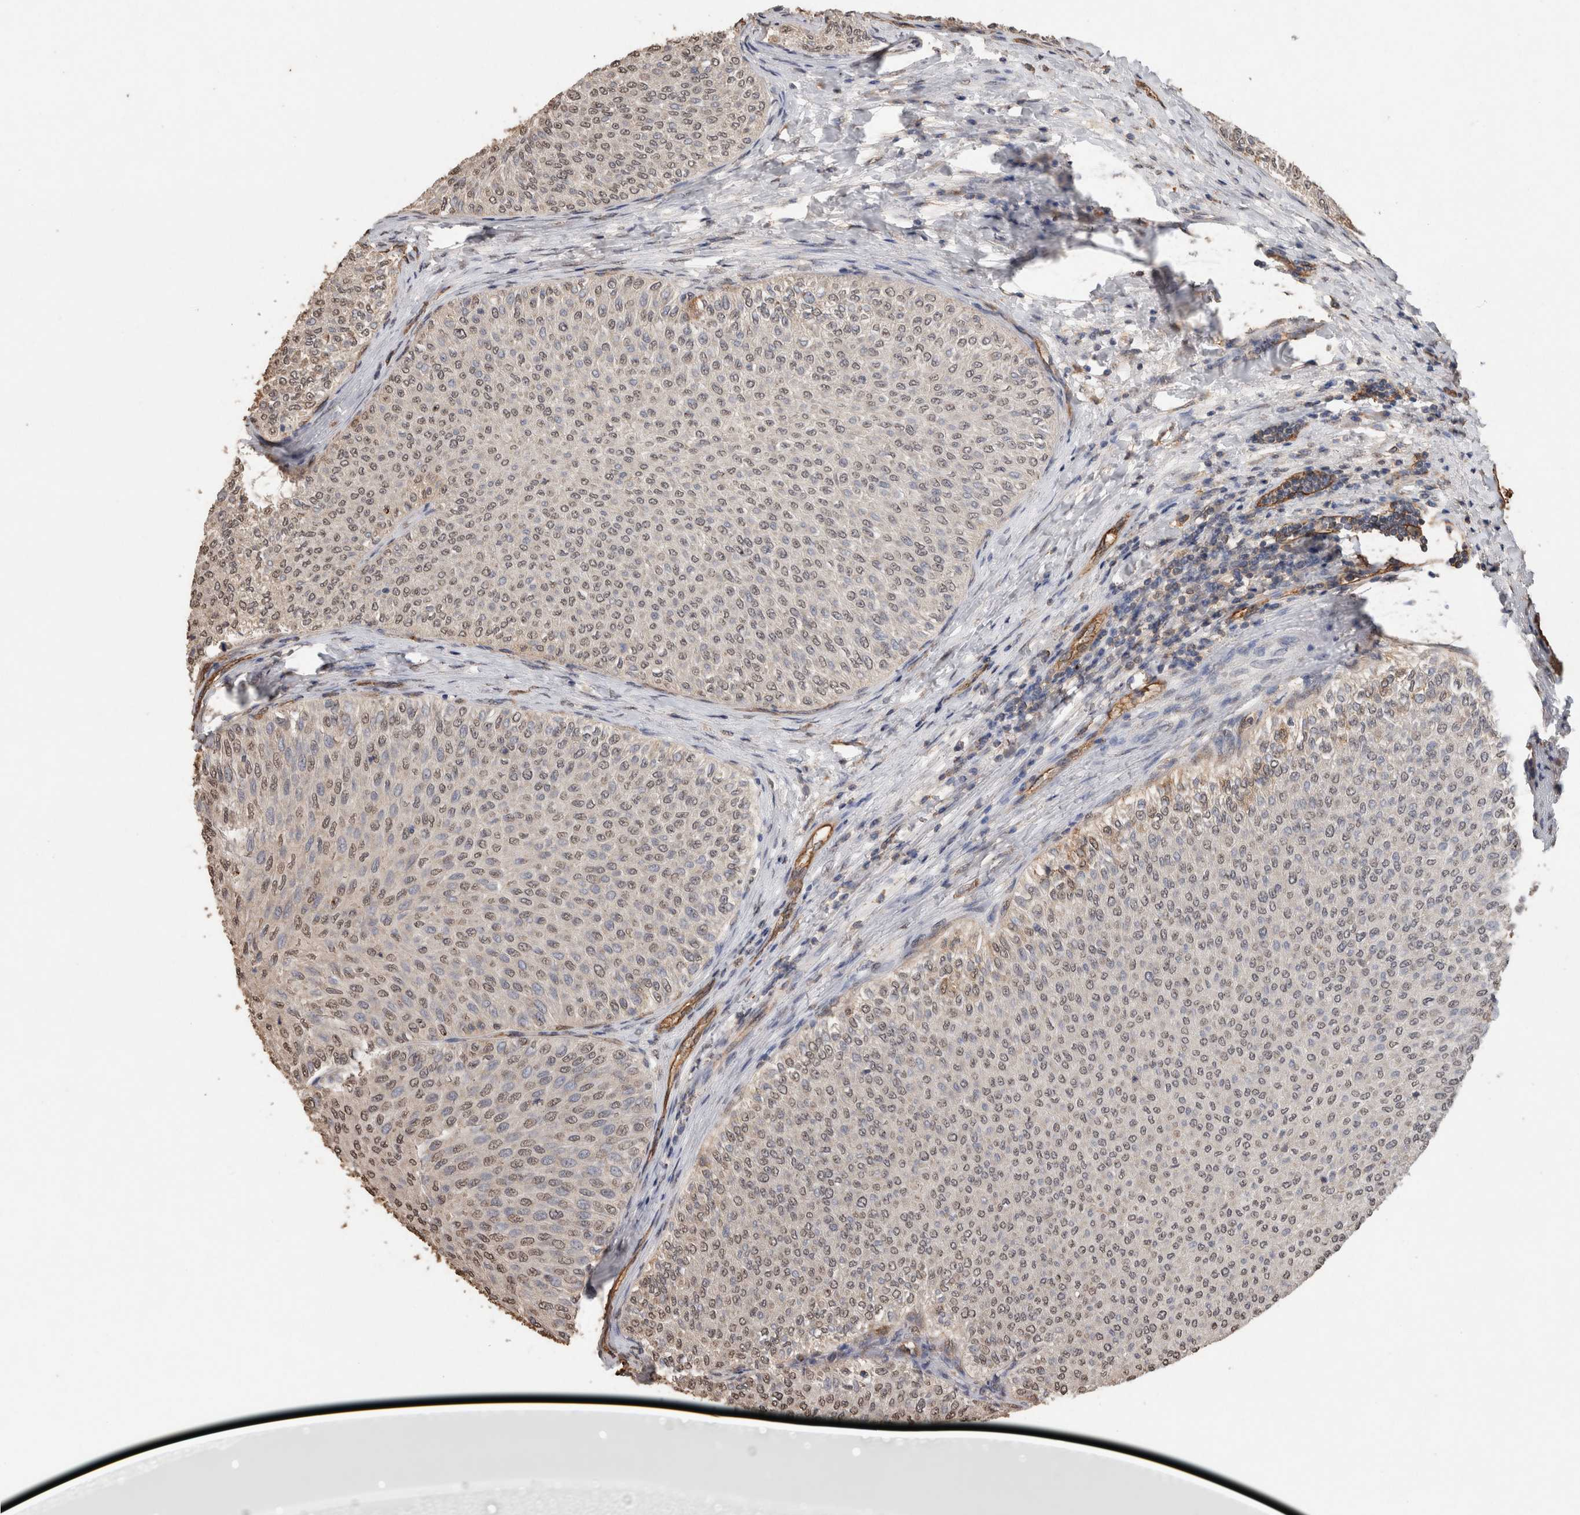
{"staining": {"intensity": "weak", "quantity": ">75%", "location": "nuclear"}, "tissue": "urothelial cancer", "cell_type": "Tumor cells", "image_type": "cancer", "snomed": [{"axis": "morphology", "description": "Urothelial carcinoma, Low grade"}, {"axis": "topography", "description": "Urinary bladder"}], "caption": "This image shows immunohistochemistry (IHC) staining of urothelial cancer, with low weak nuclear positivity in about >75% of tumor cells.", "gene": "S100A10", "patient": {"sex": "male", "age": 78}}